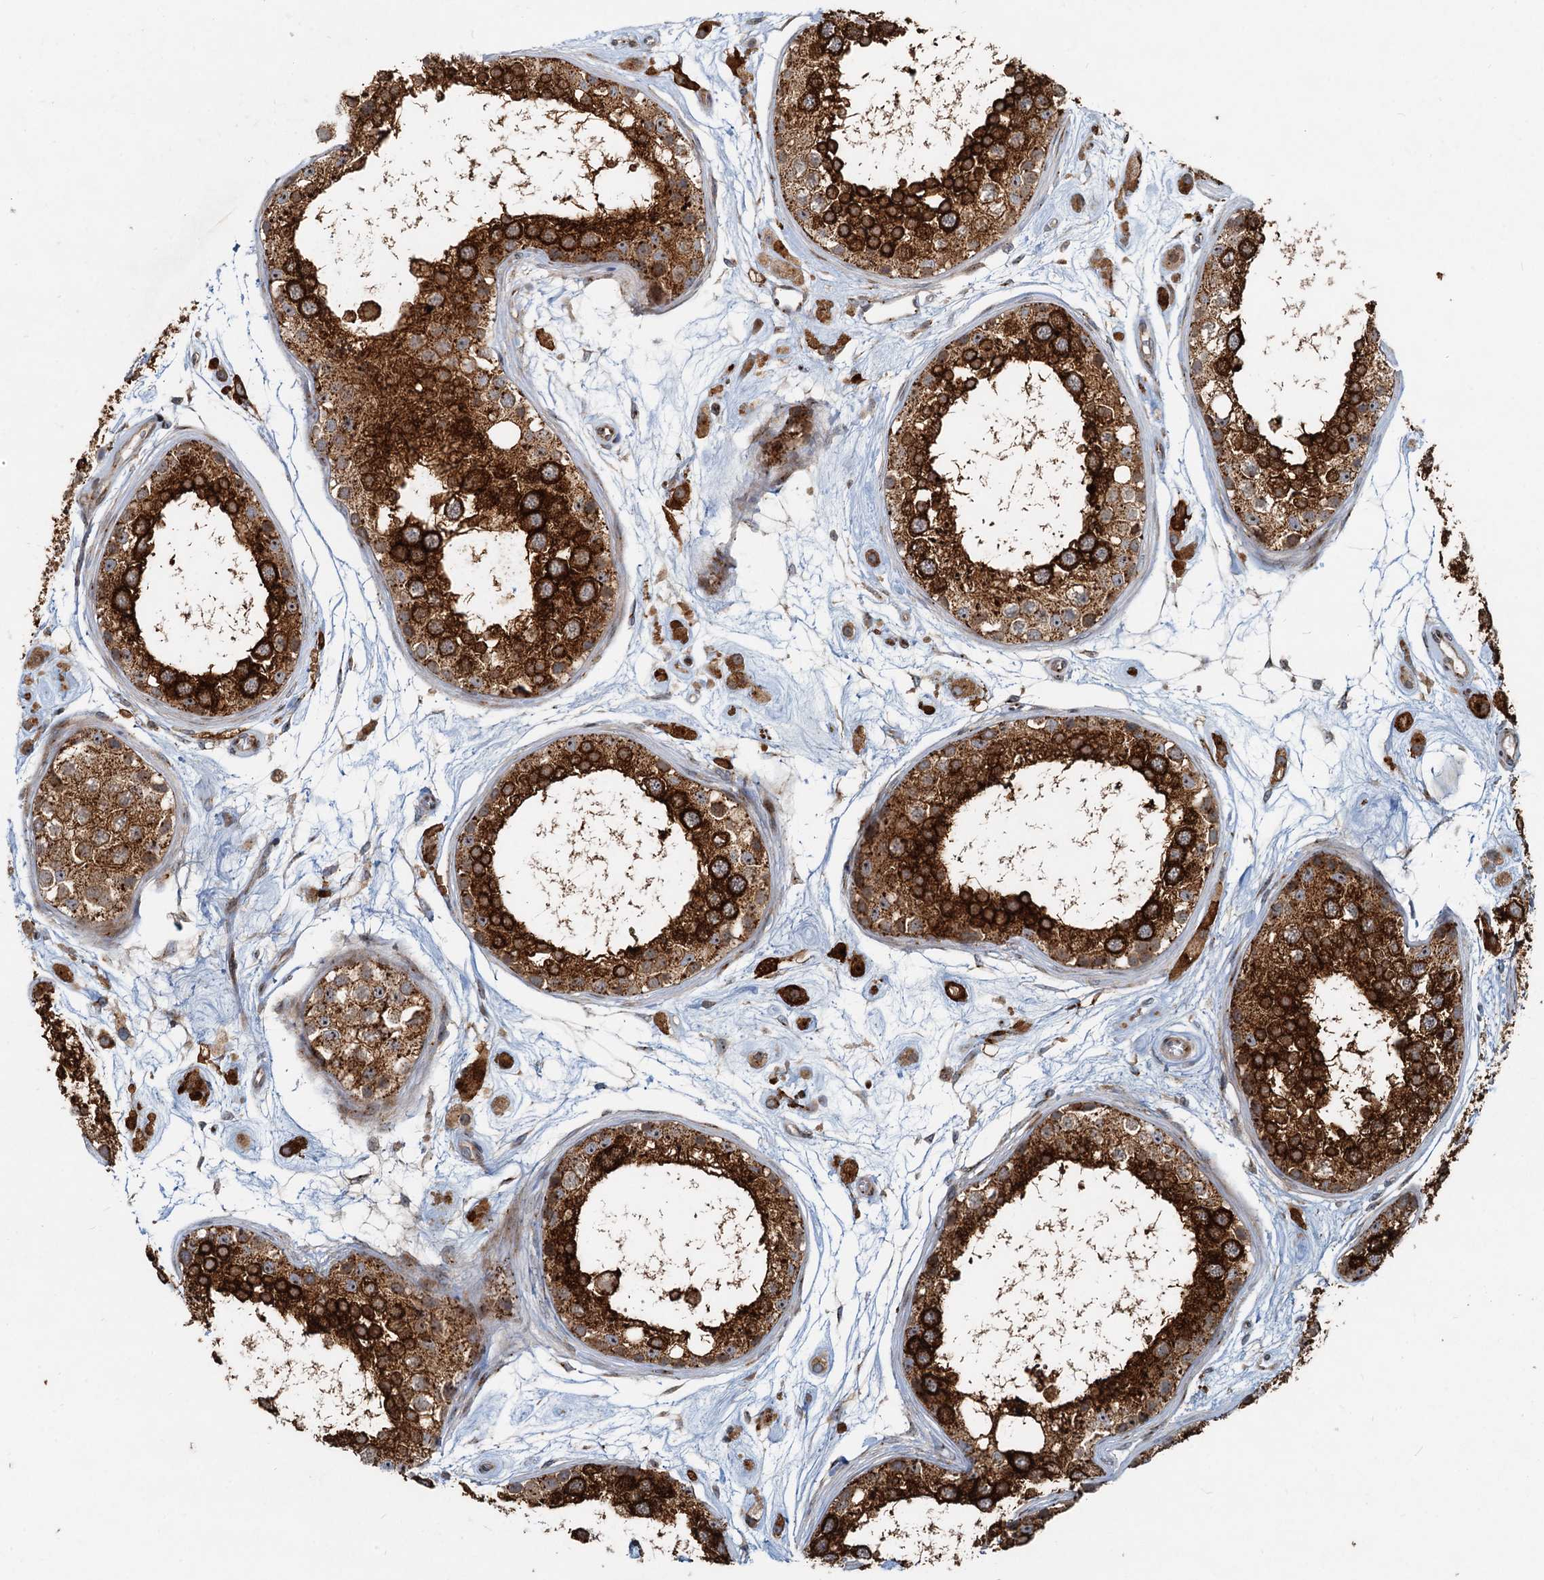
{"staining": {"intensity": "strong", "quantity": ">75%", "location": "cytoplasmic/membranous"}, "tissue": "testis", "cell_type": "Cells in seminiferous ducts", "image_type": "normal", "snomed": [{"axis": "morphology", "description": "Normal tissue, NOS"}, {"axis": "topography", "description": "Testis"}], "caption": "Approximately >75% of cells in seminiferous ducts in normal human testis display strong cytoplasmic/membranous protein positivity as visualized by brown immunohistochemical staining.", "gene": "CEP68", "patient": {"sex": "male", "age": 25}}